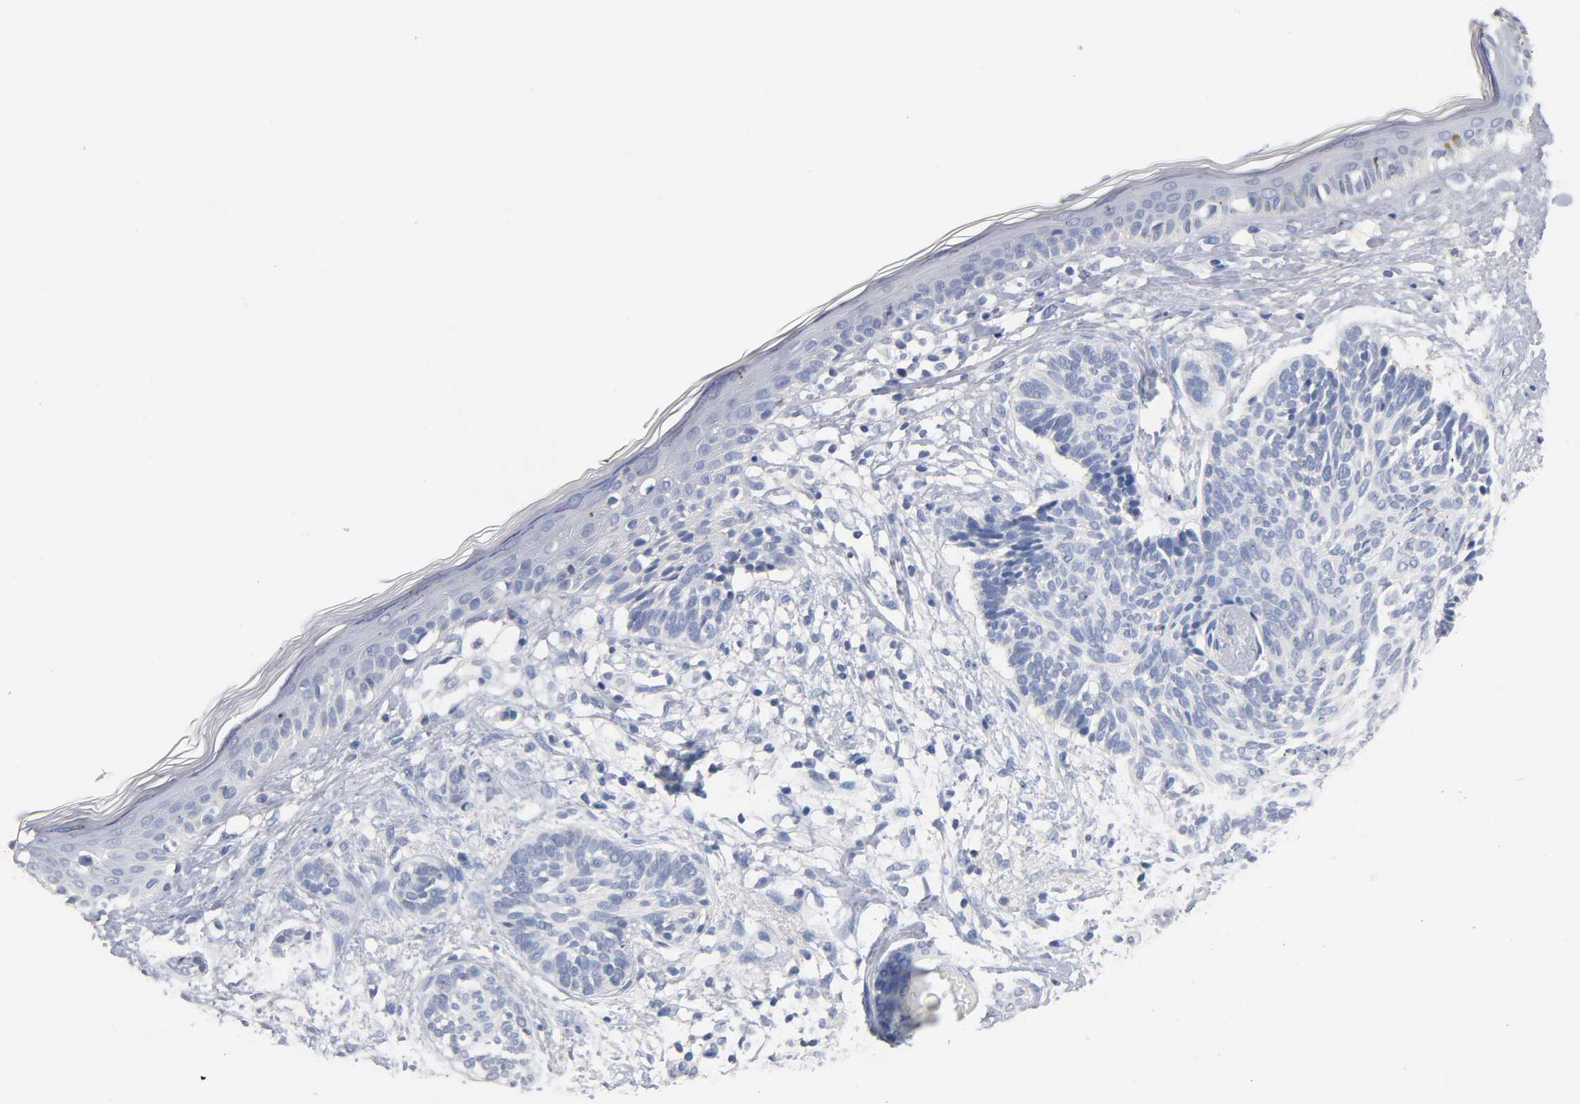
{"staining": {"intensity": "negative", "quantity": "none", "location": "none"}, "tissue": "skin cancer", "cell_type": "Tumor cells", "image_type": "cancer", "snomed": [{"axis": "morphology", "description": "Normal tissue, NOS"}, {"axis": "morphology", "description": "Basal cell carcinoma"}, {"axis": "topography", "description": "Skin"}], "caption": "Tumor cells are negative for brown protein staining in skin basal cell carcinoma.", "gene": "ZCCHC13", "patient": {"sex": "male", "age": 63}}